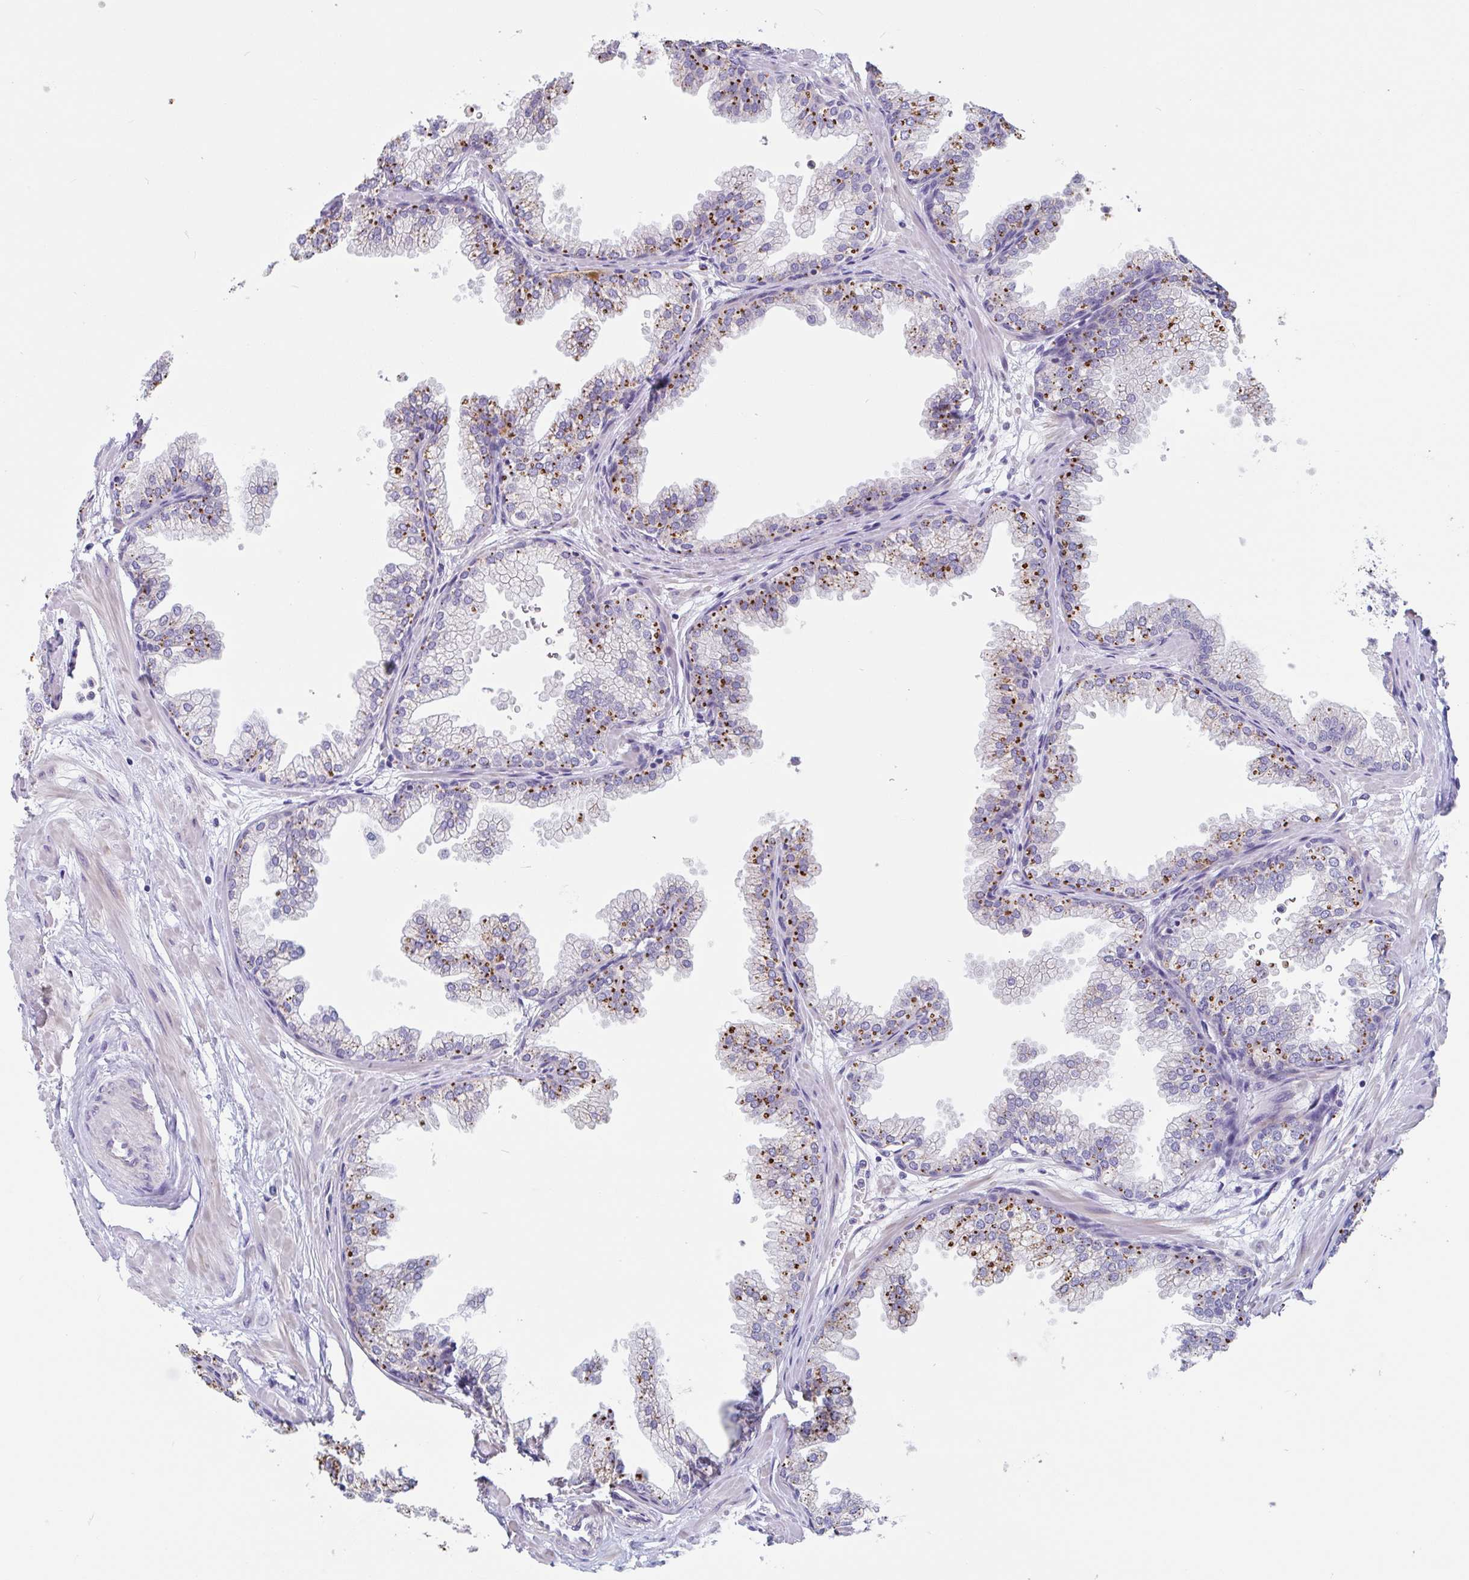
{"staining": {"intensity": "strong", "quantity": "25%-75%", "location": "cytoplasmic/membranous"}, "tissue": "prostate", "cell_type": "Glandular cells", "image_type": "normal", "snomed": [{"axis": "morphology", "description": "Normal tissue, NOS"}, {"axis": "topography", "description": "Prostate"}], "caption": "Strong cytoplasmic/membranous staining for a protein is identified in approximately 25%-75% of glandular cells of benign prostate using immunohistochemistry (IHC).", "gene": "LENG9", "patient": {"sex": "male", "age": 37}}